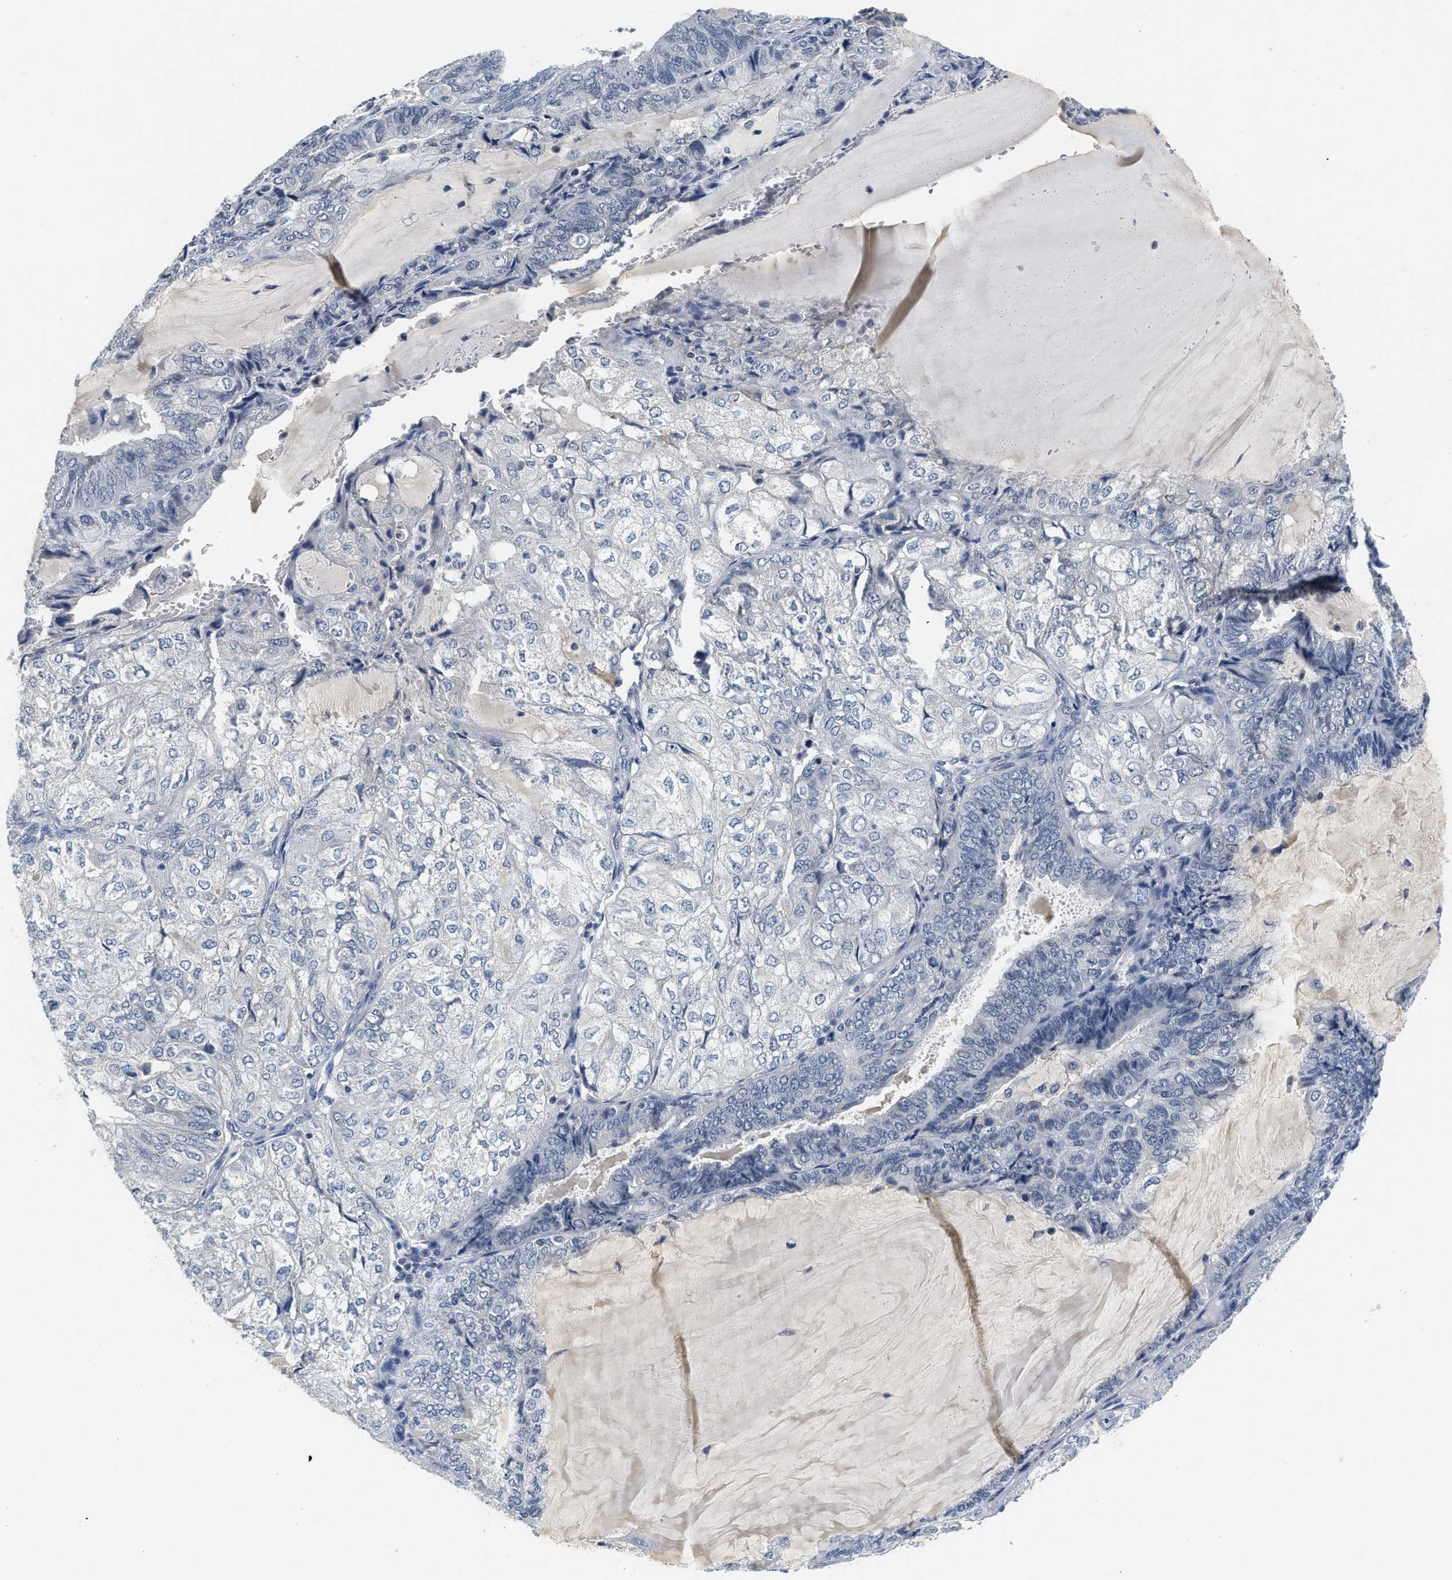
{"staining": {"intensity": "negative", "quantity": "none", "location": "none"}, "tissue": "endometrial cancer", "cell_type": "Tumor cells", "image_type": "cancer", "snomed": [{"axis": "morphology", "description": "Adenocarcinoma, NOS"}, {"axis": "topography", "description": "Endometrium"}], "caption": "Endometrial cancer (adenocarcinoma) was stained to show a protein in brown. There is no significant positivity in tumor cells. (DAB IHC, high magnification).", "gene": "MZF1", "patient": {"sex": "female", "age": 81}}